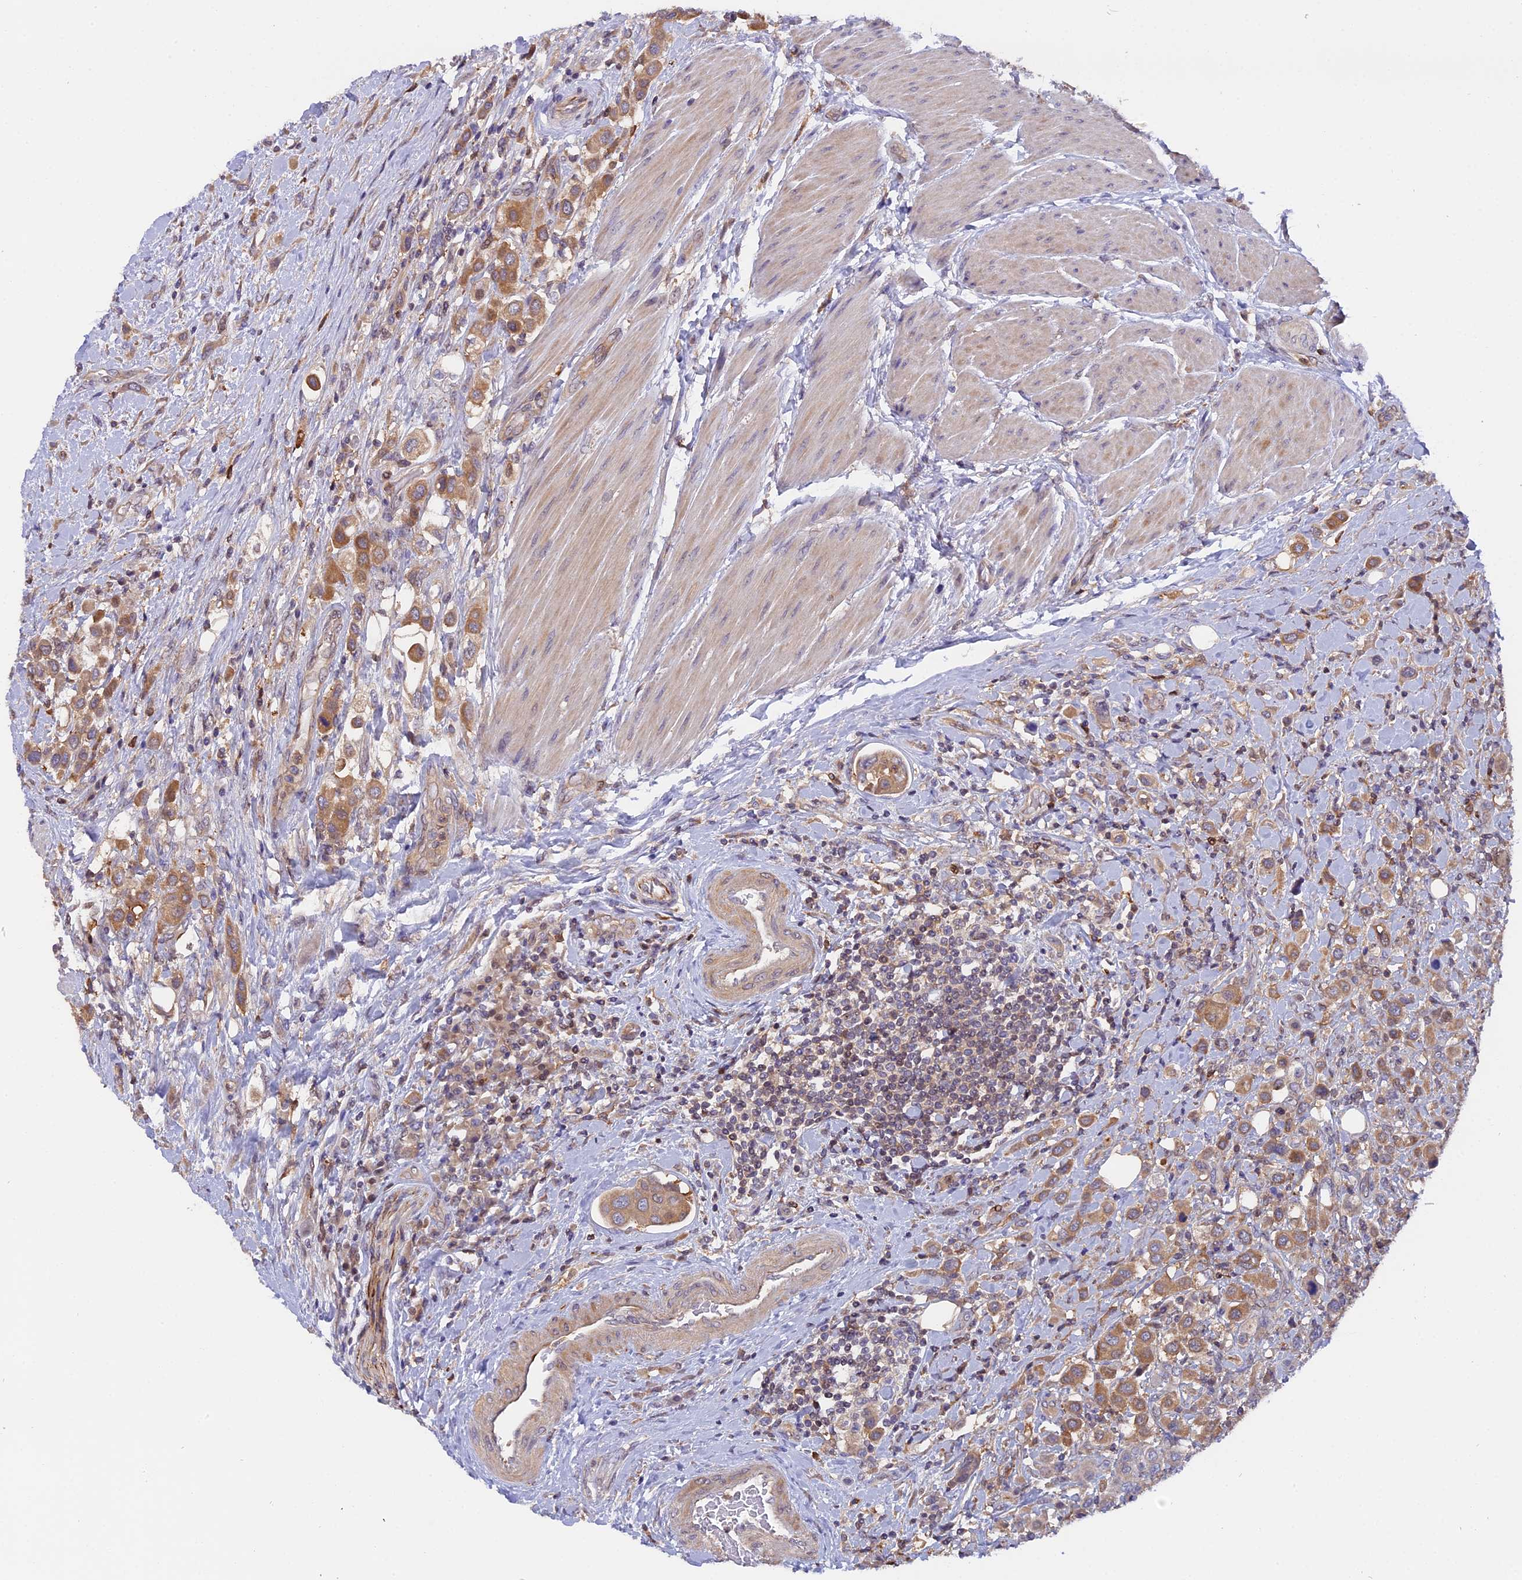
{"staining": {"intensity": "moderate", "quantity": ">75%", "location": "cytoplasmic/membranous"}, "tissue": "urothelial cancer", "cell_type": "Tumor cells", "image_type": "cancer", "snomed": [{"axis": "morphology", "description": "Urothelial carcinoma, High grade"}, {"axis": "topography", "description": "Urinary bladder"}], "caption": "This micrograph displays urothelial cancer stained with immunohistochemistry to label a protein in brown. The cytoplasmic/membranous of tumor cells show moderate positivity for the protein. Nuclei are counter-stained blue.", "gene": "FAM118B", "patient": {"sex": "male", "age": 50}}